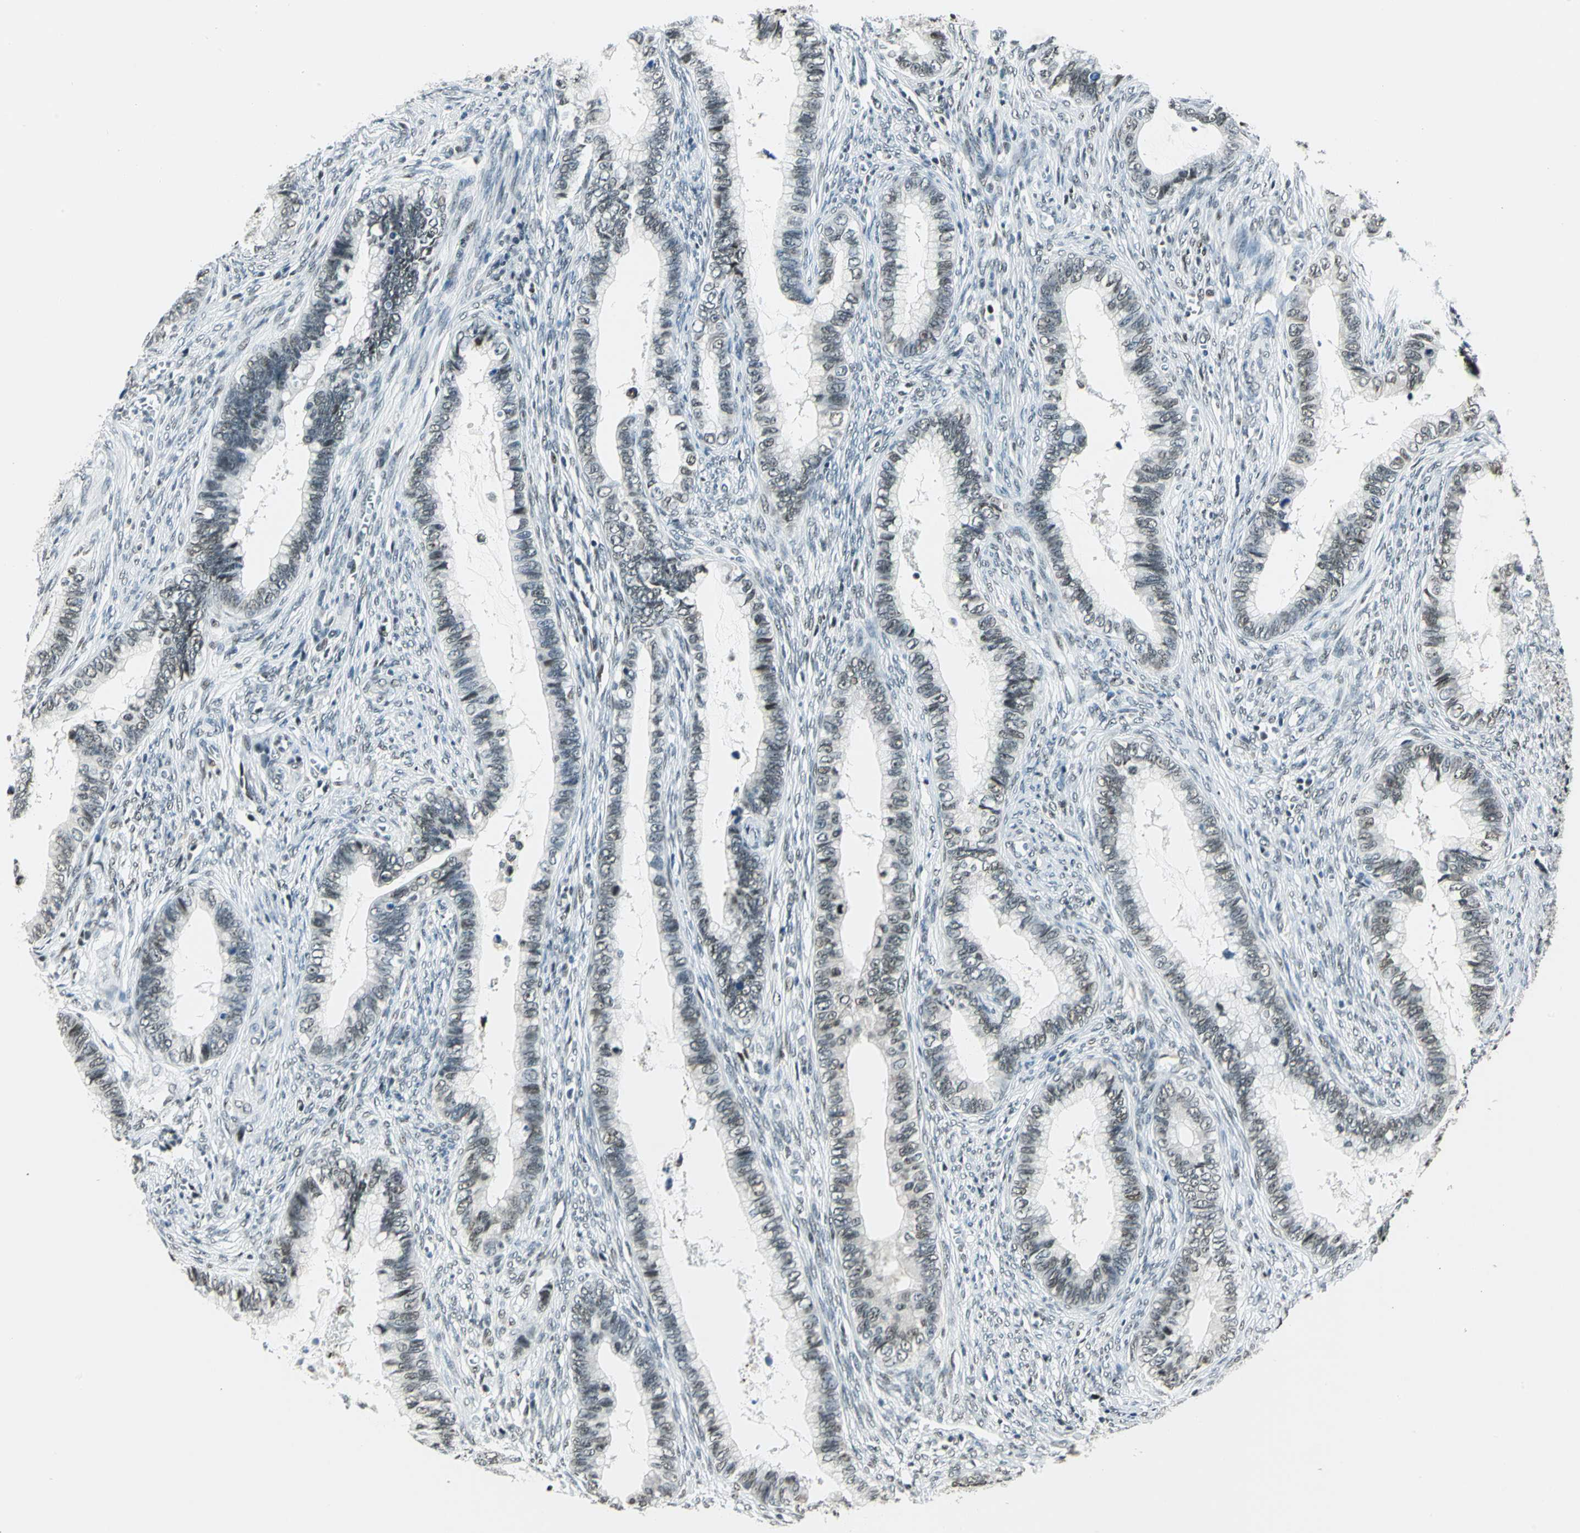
{"staining": {"intensity": "weak", "quantity": "25%-75%", "location": "nuclear"}, "tissue": "cervical cancer", "cell_type": "Tumor cells", "image_type": "cancer", "snomed": [{"axis": "morphology", "description": "Adenocarcinoma, NOS"}, {"axis": "topography", "description": "Cervix"}], "caption": "Tumor cells demonstrate weak nuclear staining in approximately 25%-75% of cells in cervical cancer (adenocarcinoma).", "gene": "KAT6B", "patient": {"sex": "female", "age": 44}}